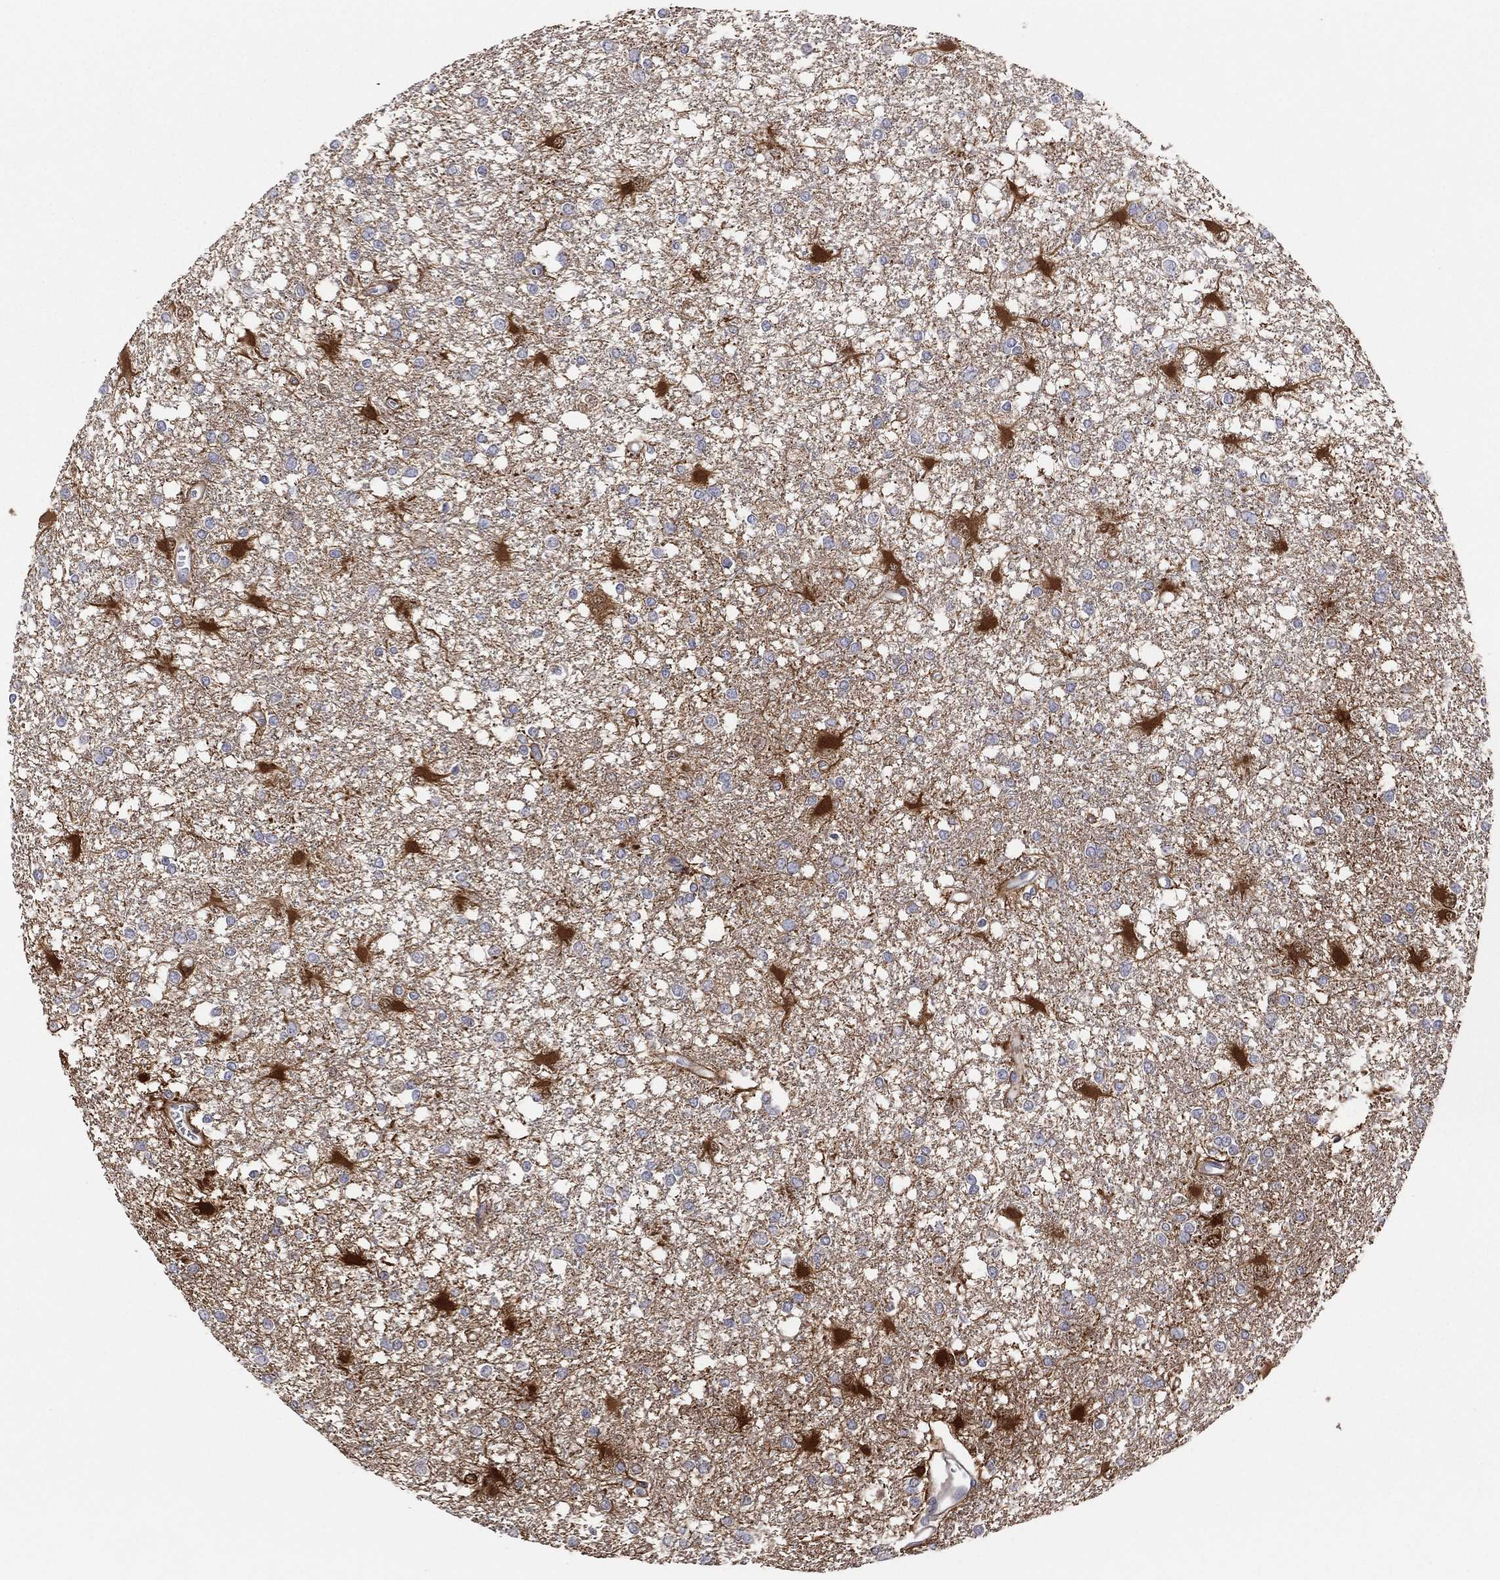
{"staining": {"intensity": "negative", "quantity": "none", "location": "none"}, "tissue": "glioma", "cell_type": "Tumor cells", "image_type": "cancer", "snomed": [{"axis": "morphology", "description": "Glioma, malignant, High grade"}, {"axis": "topography", "description": "Cerebral cortex"}], "caption": "Micrograph shows no significant protein positivity in tumor cells of malignant high-grade glioma. (Brightfield microscopy of DAB (3,3'-diaminobenzidine) immunohistochemistry (IHC) at high magnification).", "gene": "DDAH1", "patient": {"sex": "male", "age": 79}}